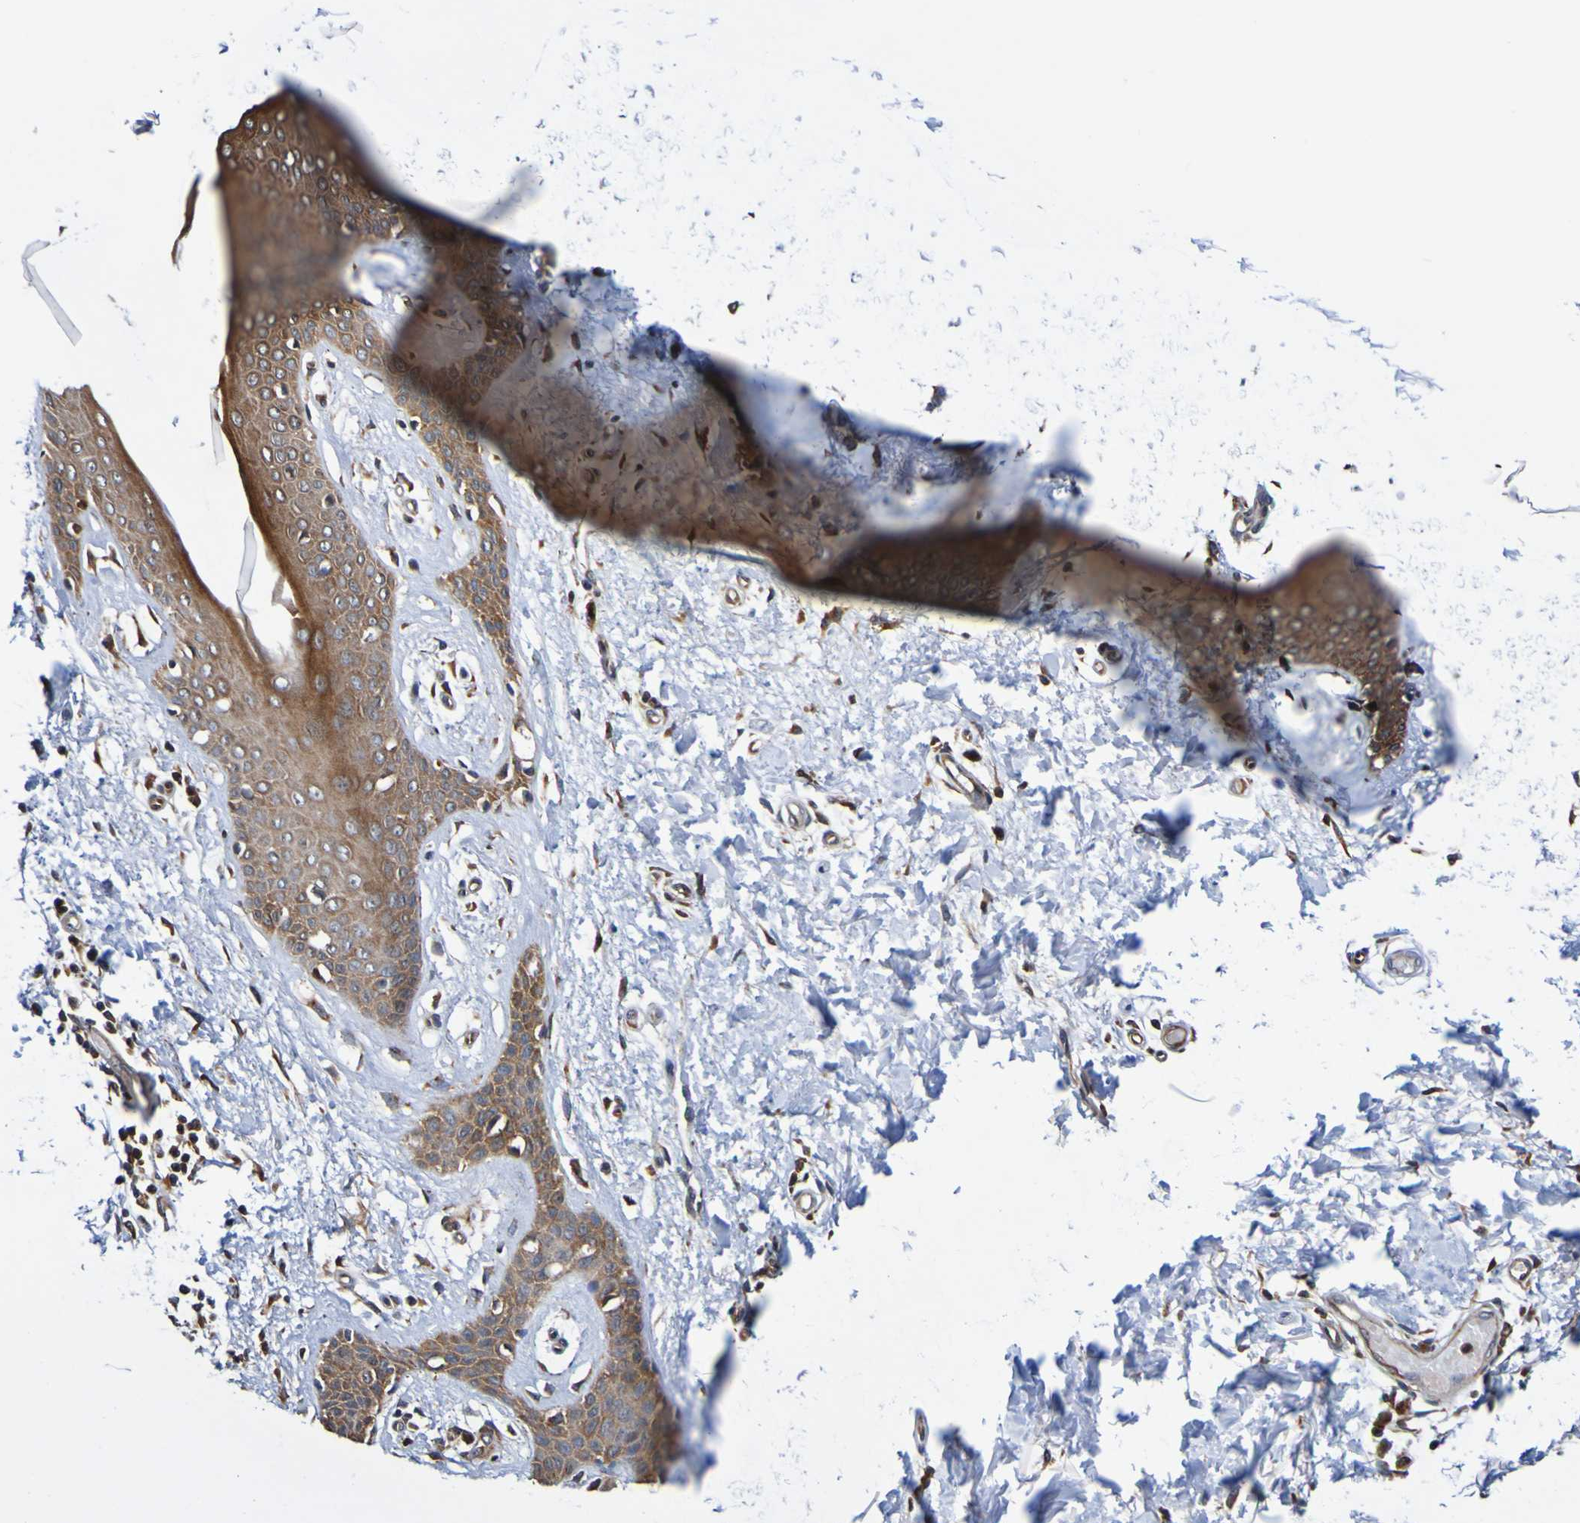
{"staining": {"intensity": "moderate", "quantity": ">75%", "location": "cytoplasmic/membranous"}, "tissue": "skin", "cell_type": "Fibroblasts", "image_type": "normal", "snomed": [{"axis": "morphology", "description": "Normal tissue, NOS"}, {"axis": "topography", "description": "Skin"}], "caption": "IHC photomicrograph of normal human skin stained for a protein (brown), which demonstrates medium levels of moderate cytoplasmic/membranous staining in approximately >75% of fibroblasts.", "gene": "AXIN1", "patient": {"sex": "male", "age": 53}}